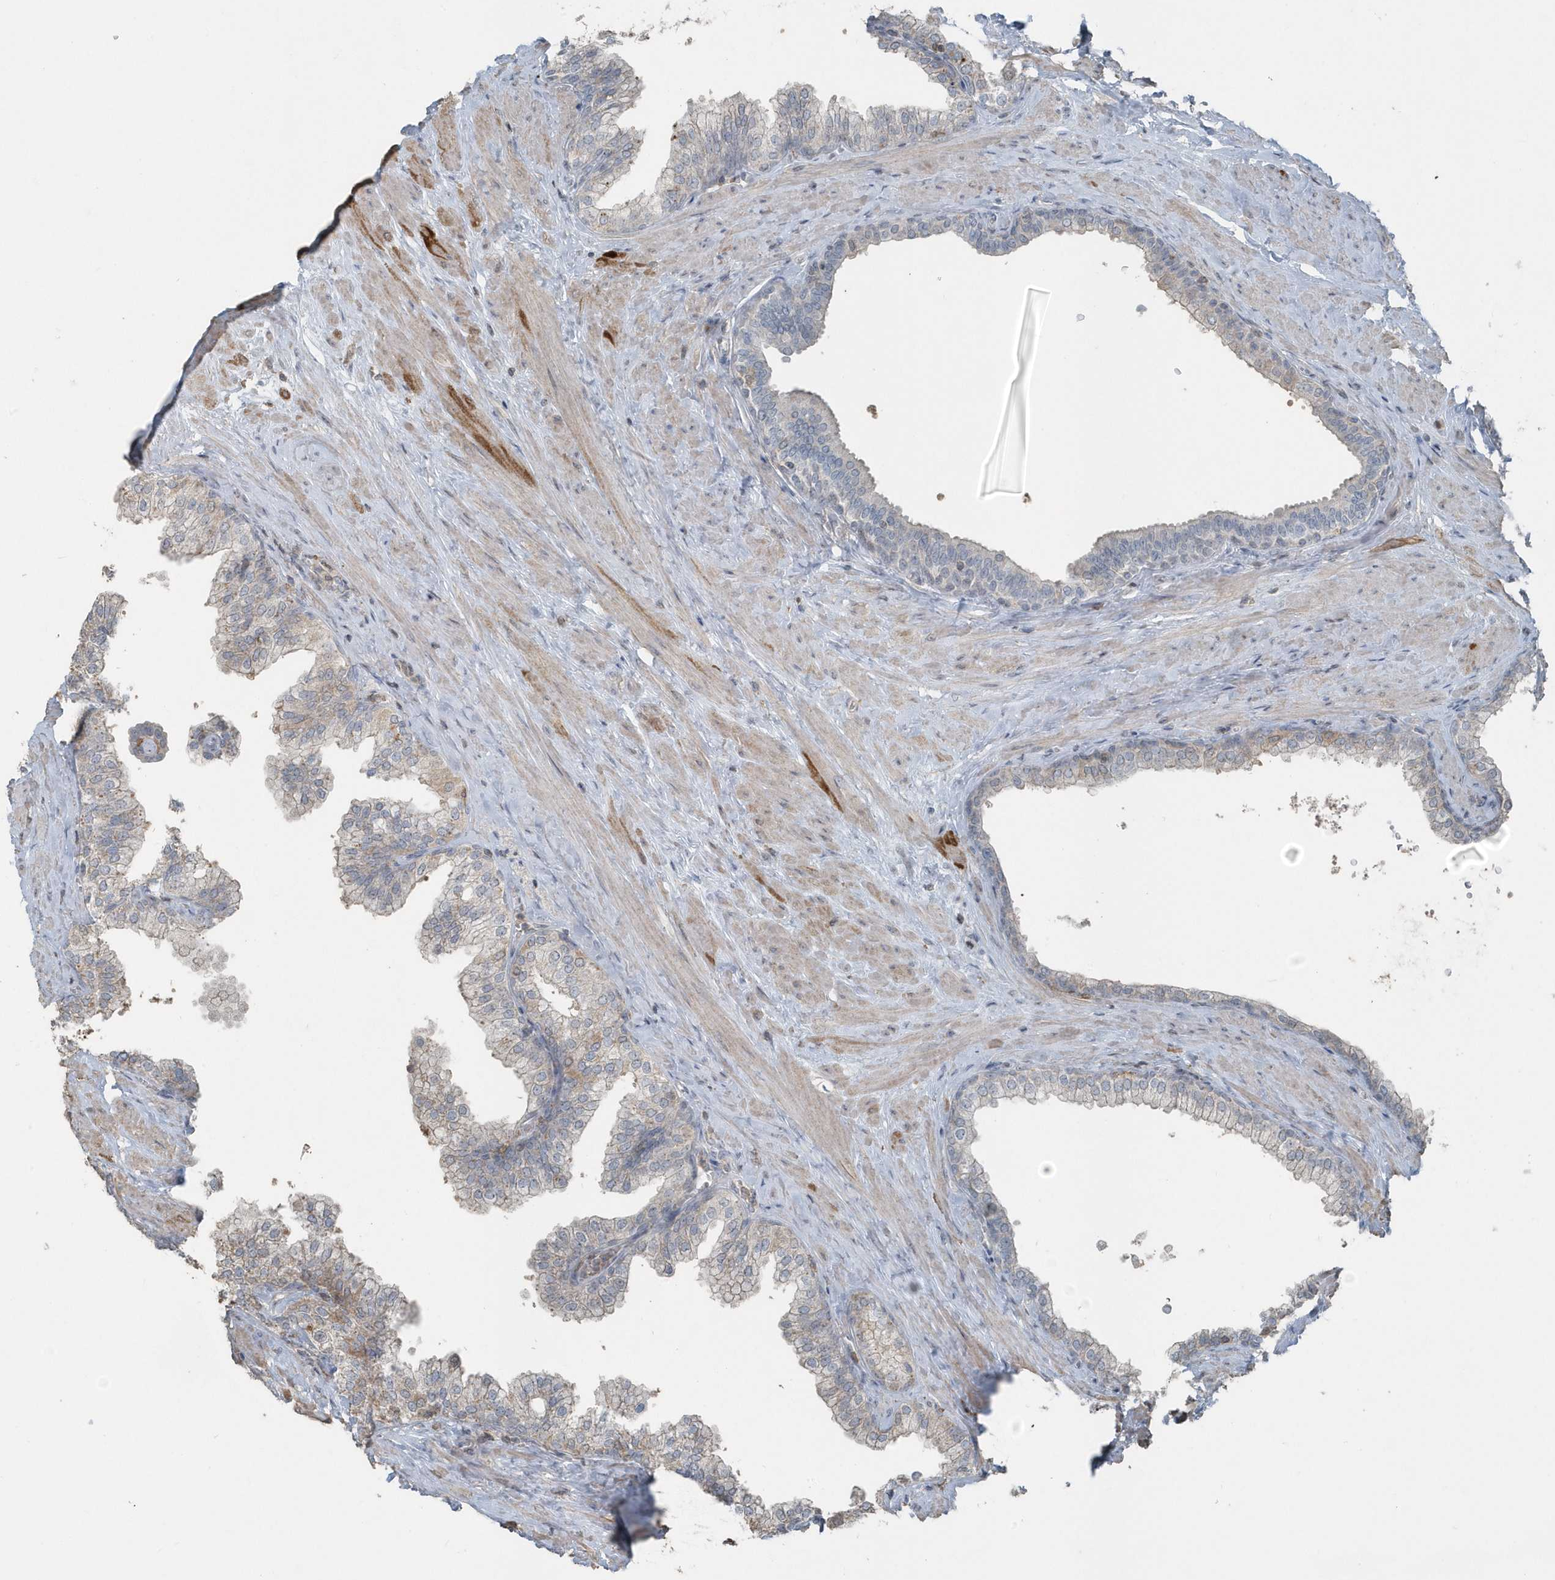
{"staining": {"intensity": "negative", "quantity": "none", "location": "none"}, "tissue": "prostate", "cell_type": "Glandular cells", "image_type": "normal", "snomed": [{"axis": "morphology", "description": "Normal tissue, NOS"}, {"axis": "morphology", "description": "Urothelial carcinoma, Low grade"}, {"axis": "topography", "description": "Urinary bladder"}, {"axis": "topography", "description": "Prostate"}], "caption": "The micrograph shows no staining of glandular cells in normal prostate. Nuclei are stained in blue.", "gene": "ACTC1", "patient": {"sex": "male", "age": 60}}